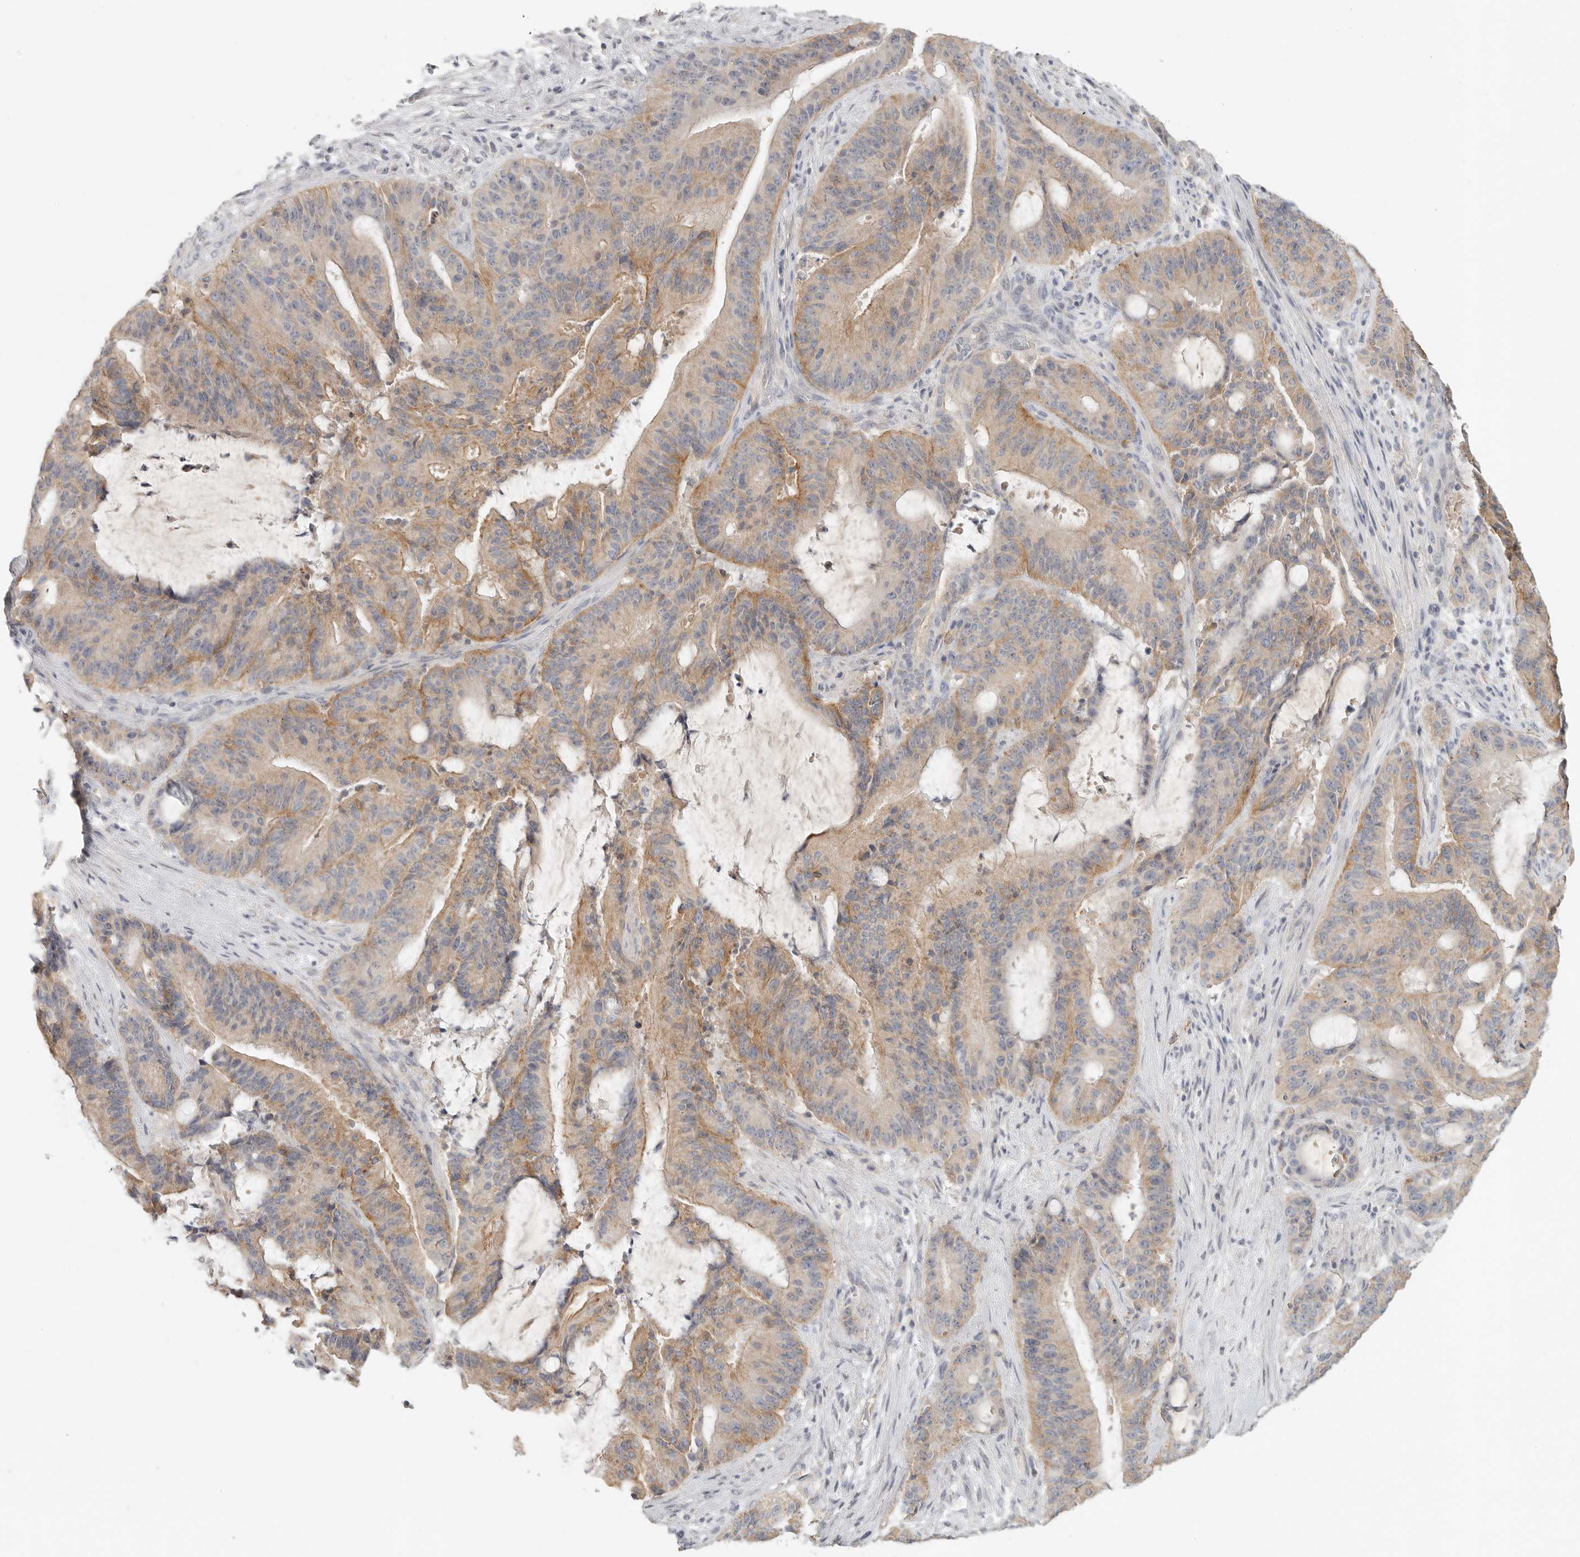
{"staining": {"intensity": "moderate", "quantity": "<25%", "location": "cytoplasmic/membranous"}, "tissue": "liver cancer", "cell_type": "Tumor cells", "image_type": "cancer", "snomed": [{"axis": "morphology", "description": "Normal tissue, NOS"}, {"axis": "morphology", "description": "Cholangiocarcinoma"}, {"axis": "topography", "description": "Liver"}, {"axis": "topography", "description": "Peripheral nerve tissue"}], "caption": "Moderate cytoplasmic/membranous protein staining is appreciated in approximately <25% of tumor cells in liver cancer (cholangiocarcinoma). (IHC, brightfield microscopy, high magnification).", "gene": "SLC25A36", "patient": {"sex": "female", "age": 73}}